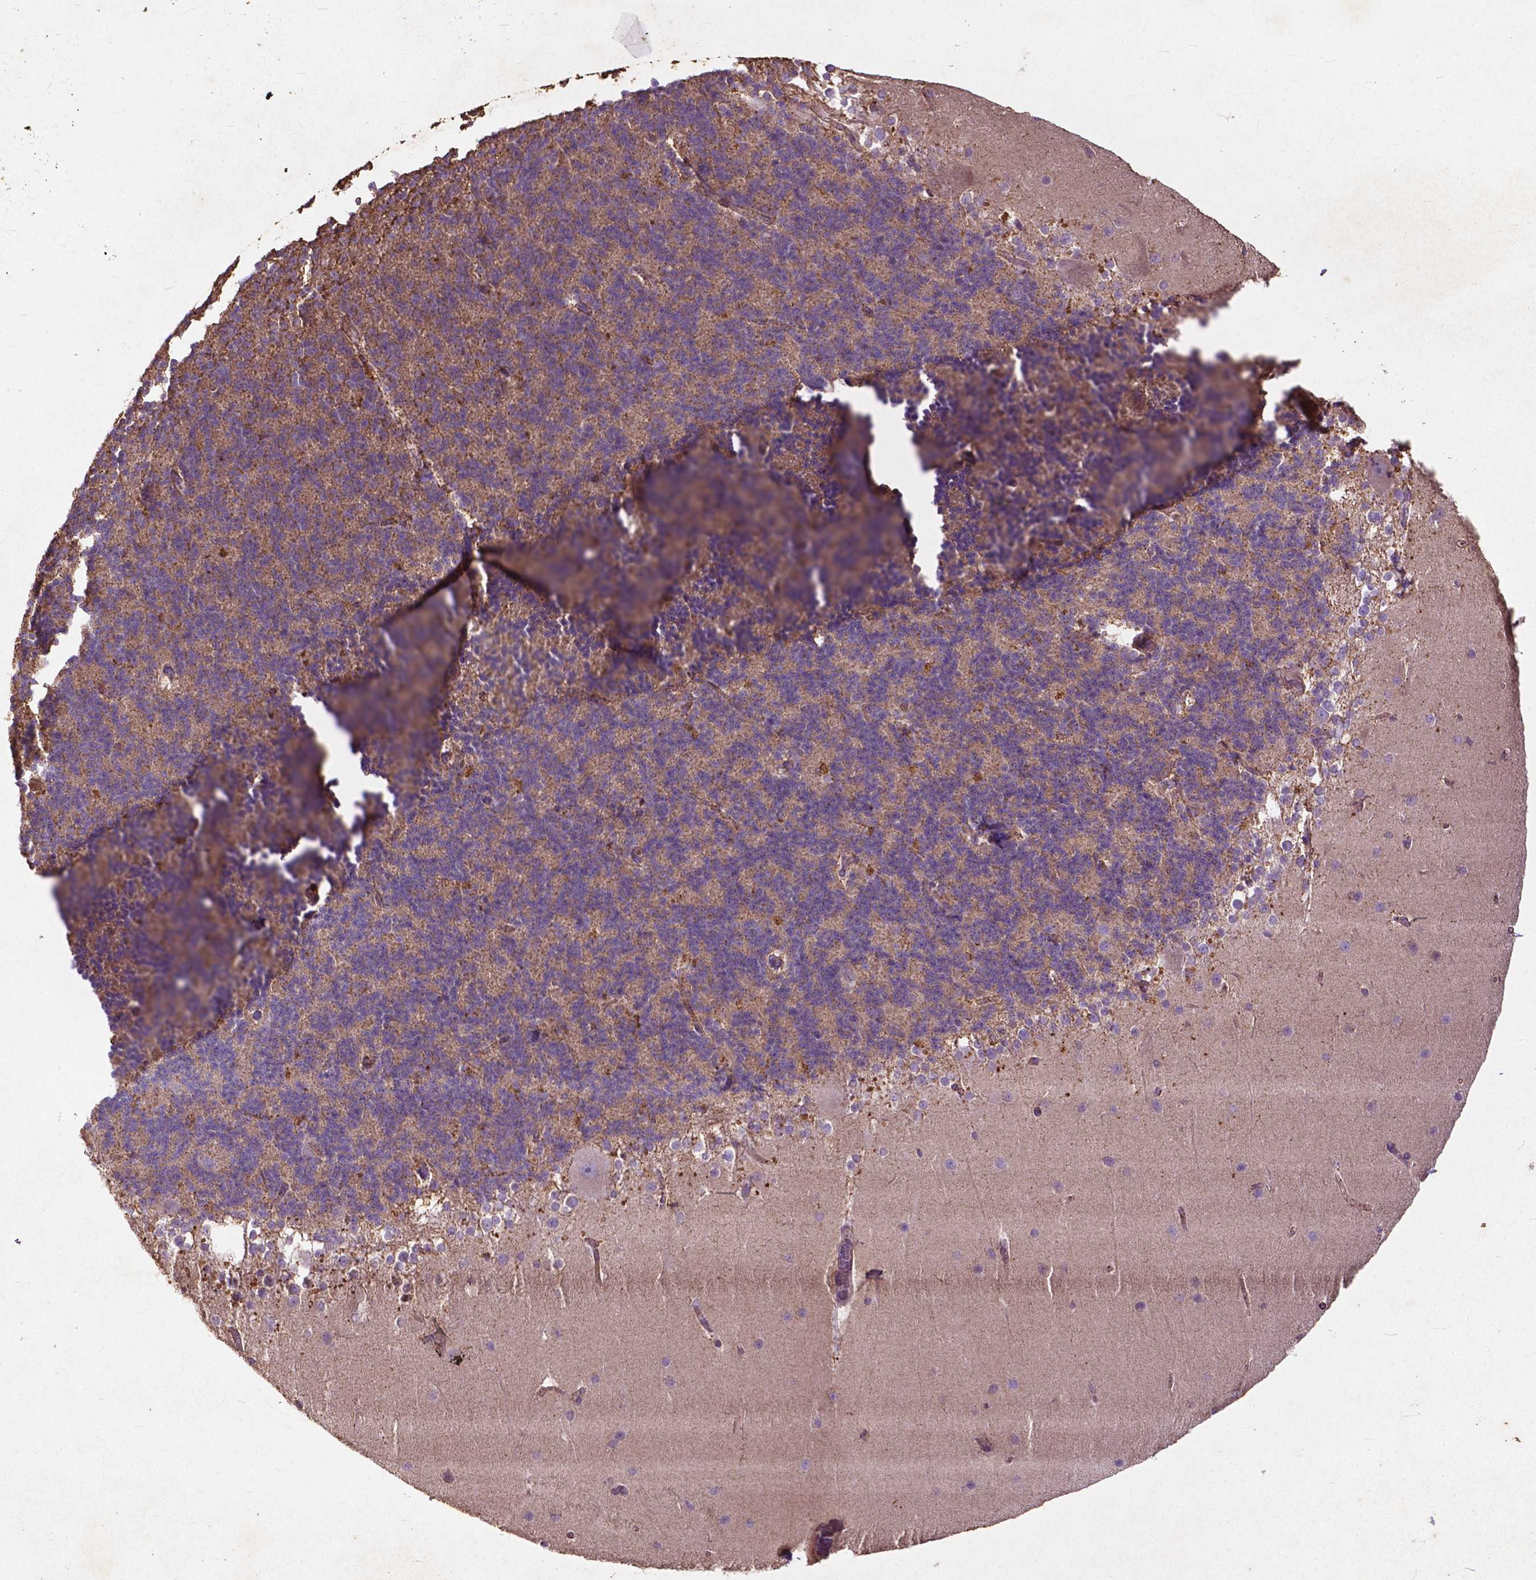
{"staining": {"intensity": "moderate", "quantity": "25%-75%", "location": "cytoplasmic/membranous"}, "tissue": "cerebellum", "cell_type": "Cells in granular layer", "image_type": "normal", "snomed": [{"axis": "morphology", "description": "Normal tissue, NOS"}, {"axis": "topography", "description": "Cerebellum"}], "caption": "Immunohistochemistry (IHC) (DAB (3,3'-diaminobenzidine)) staining of benign cerebellum shows moderate cytoplasmic/membranous protein staining in about 25%-75% of cells in granular layer. The staining was performed using DAB (3,3'-diaminobenzidine) to visualize the protein expression in brown, while the nuclei were stained in blue with hematoxylin (Magnification: 20x).", "gene": "THEGL", "patient": {"sex": "female", "age": 19}}